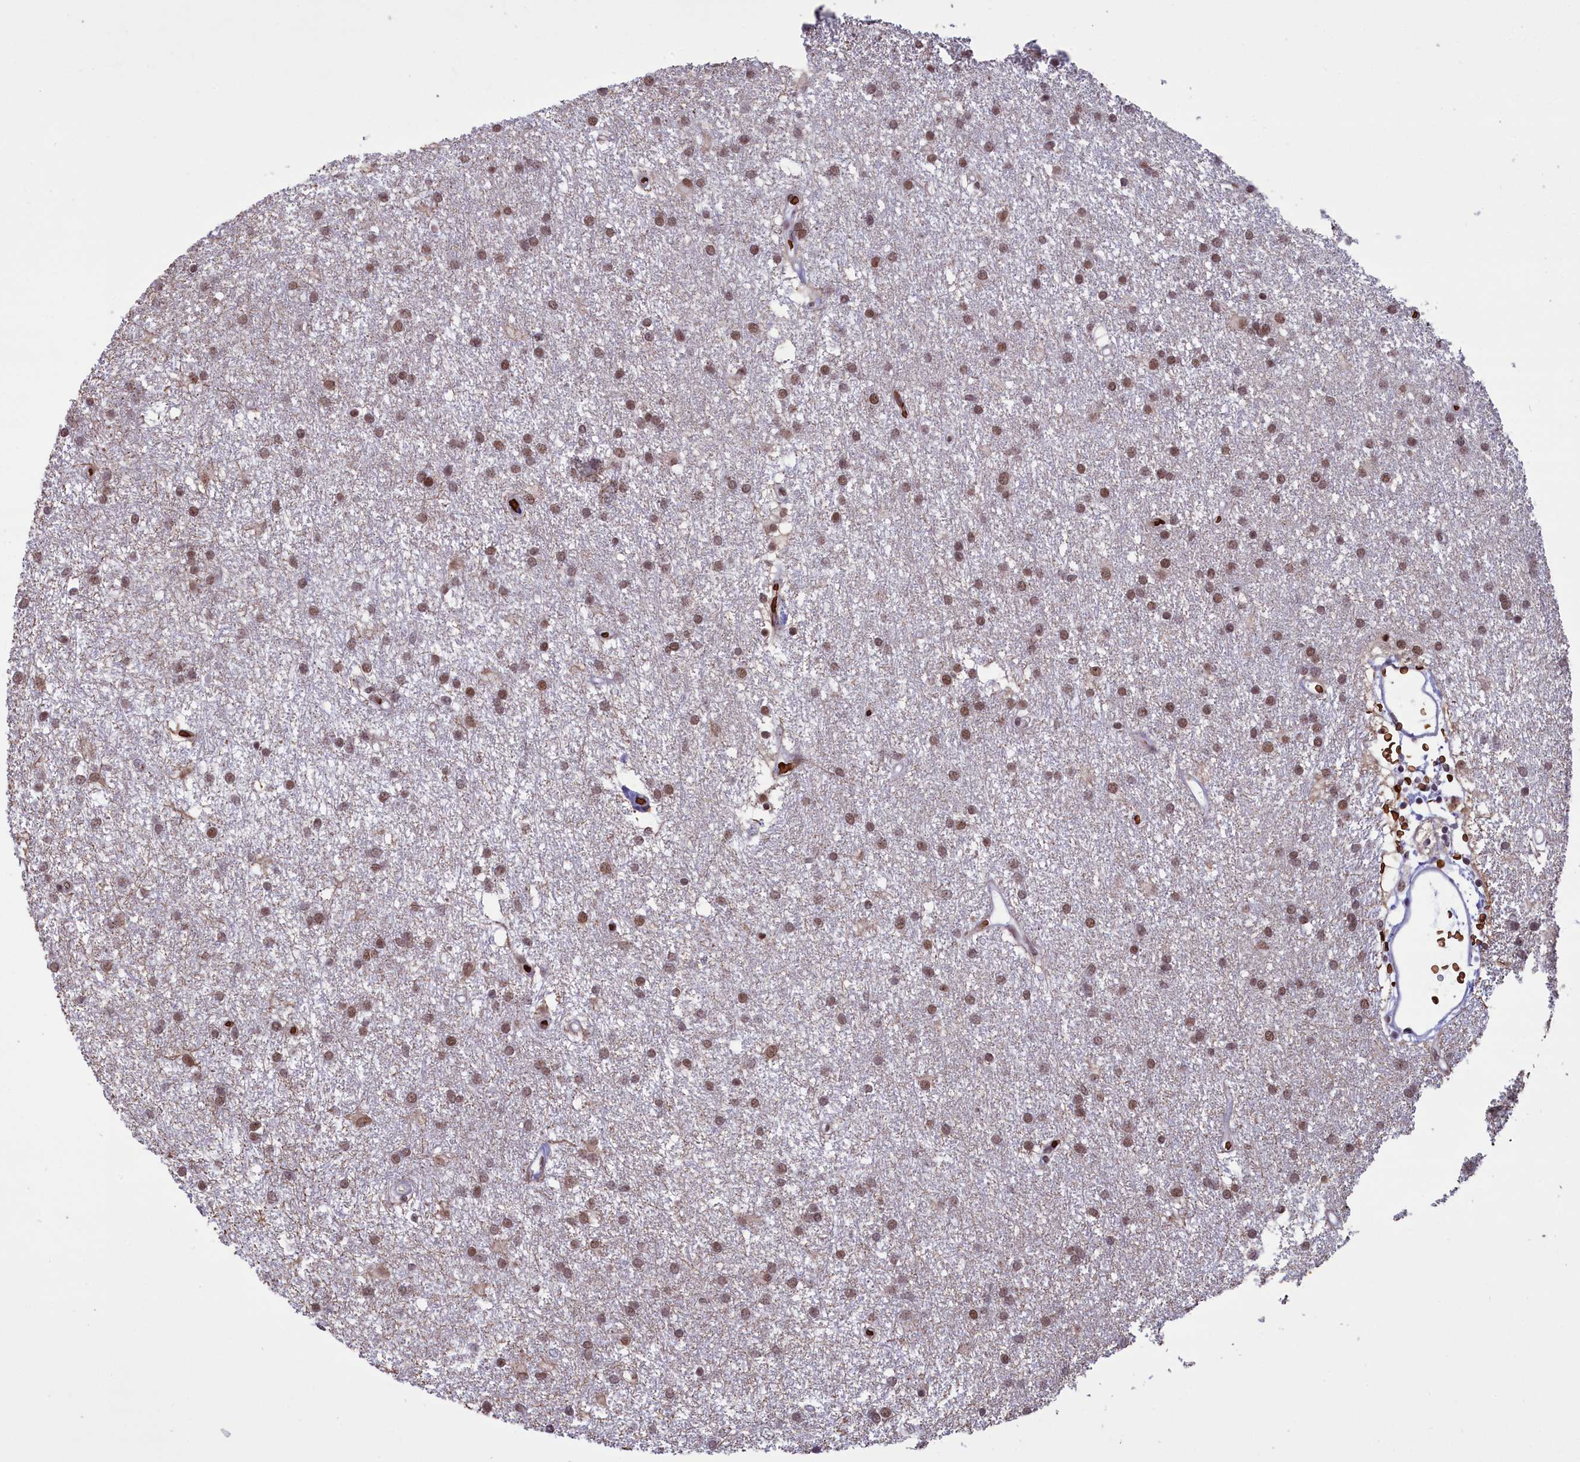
{"staining": {"intensity": "moderate", "quantity": ">75%", "location": "nuclear"}, "tissue": "glioma", "cell_type": "Tumor cells", "image_type": "cancer", "snomed": [{"axis": "morphology", "description": "Glioma, malignant, High grade"}, {"axis": "topography", "description": "Brain"}], "caption": "Immunohistochemistry photomicrograph of neoplastic tissue: human high-grade glioma (malignant) stained using IHC exhibits medium levels of moderate protein expression localized specifically in the nuclear of tumor cells, appearing as a nuclear brown color.", "gene": "MPHOSPH8", "patient": {"sex": "male", "age": 77}}